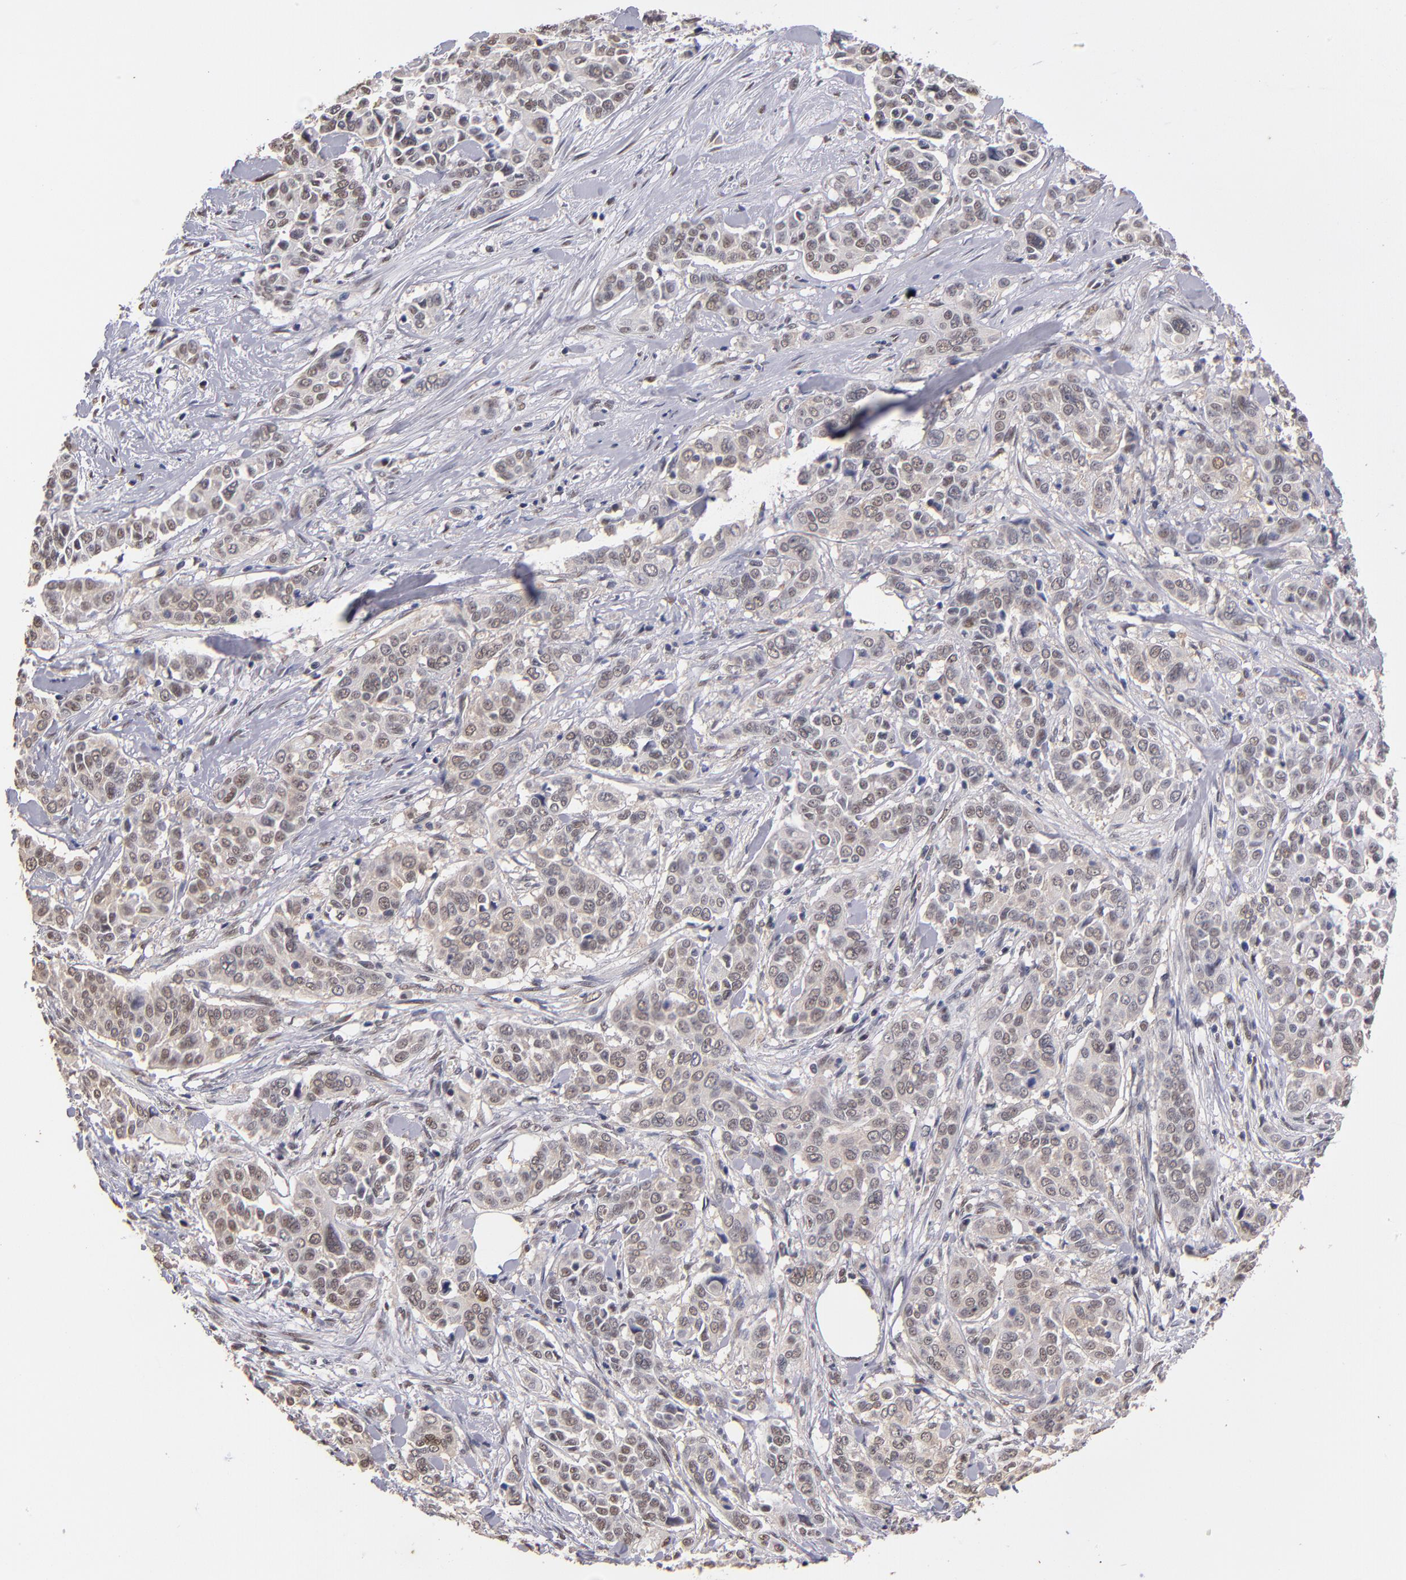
{"staining": {"intensity": "weak", "quantity": "<25%", "location": "cytoplasmic/membranous,nuclear"}, "tissue": "pancreatic cancer", "cell_type": "Tumor cells", "image_type": "cancer", "snomed": [{"axis": "morphology", "description": "Adenocarcinoma, NOS"}, {"axis": "topography", "description": "Pancreas"}], "caption": "Protein analysis of adenocarcinoma (pancreatic) exhibits no significant positivity in tumor cells. Brightfield microscopy of immunohistochemistry (IHC) stained with DAB (brown) and hematoxylin (blue), captured at high magnification.", "gene": "PSMD10", "patient": {"sex": "female", "age": 52}}